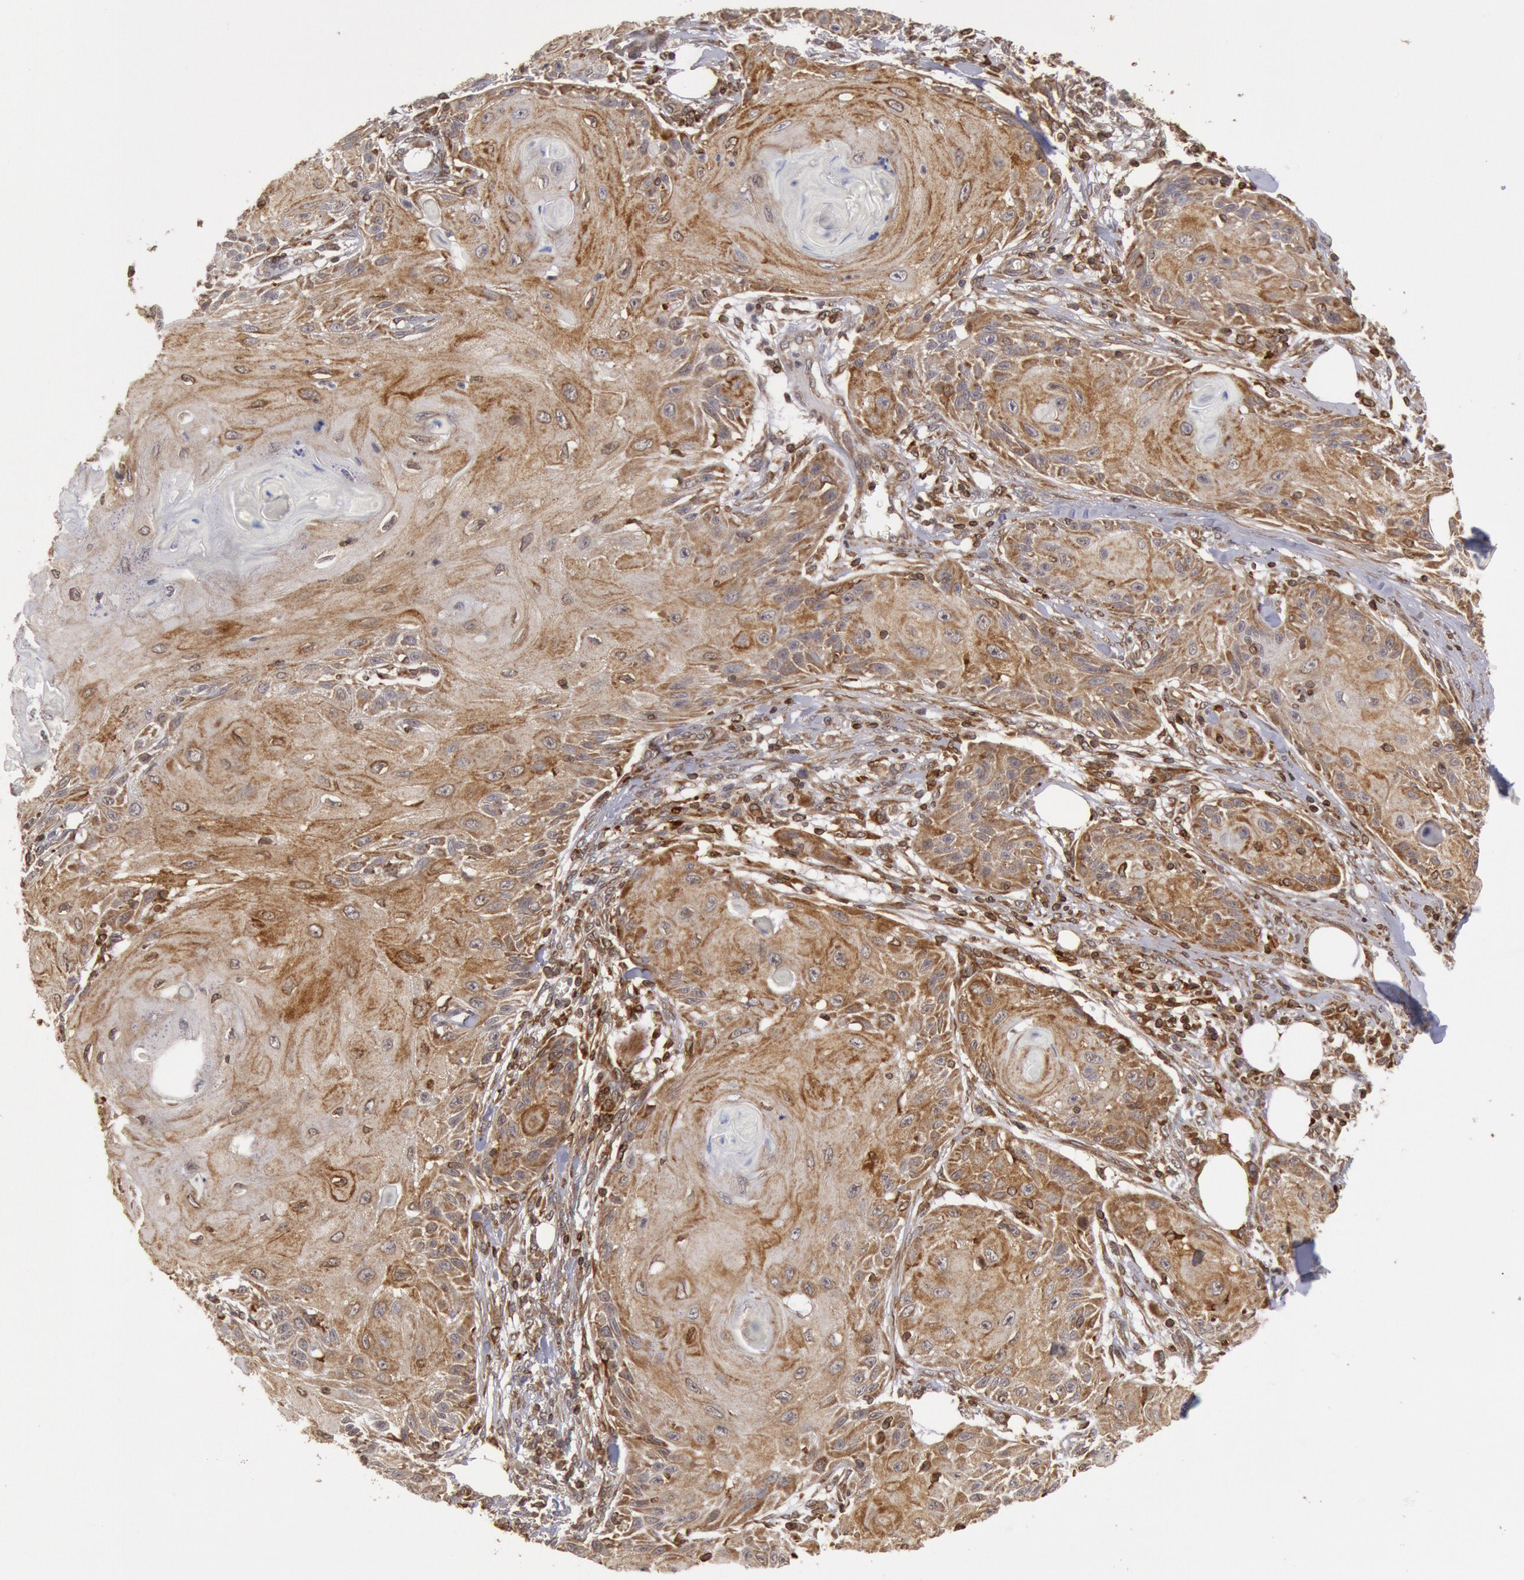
{"staining": {"intensity": "moderate", "quantity": ">75%", "location": "cytoplasmic/membranous"}, "tissue": "skin cancer", "cell_type": "Tumor cells", "image_type": "cancer", "snomed": [{"axis": "morphology", "description": "Squamous cell carcinoma, NOS"}, {"axis": "topography", "description": "Skin"}], "caption": "Skin squamous cell carcinoma stained with a brown dye reveals moderate cytoplasmic/membranous positive positivity in about >75% of tumor cells.", "gene": "TAP2", "patient": {"sex": "female", "age": 88}}